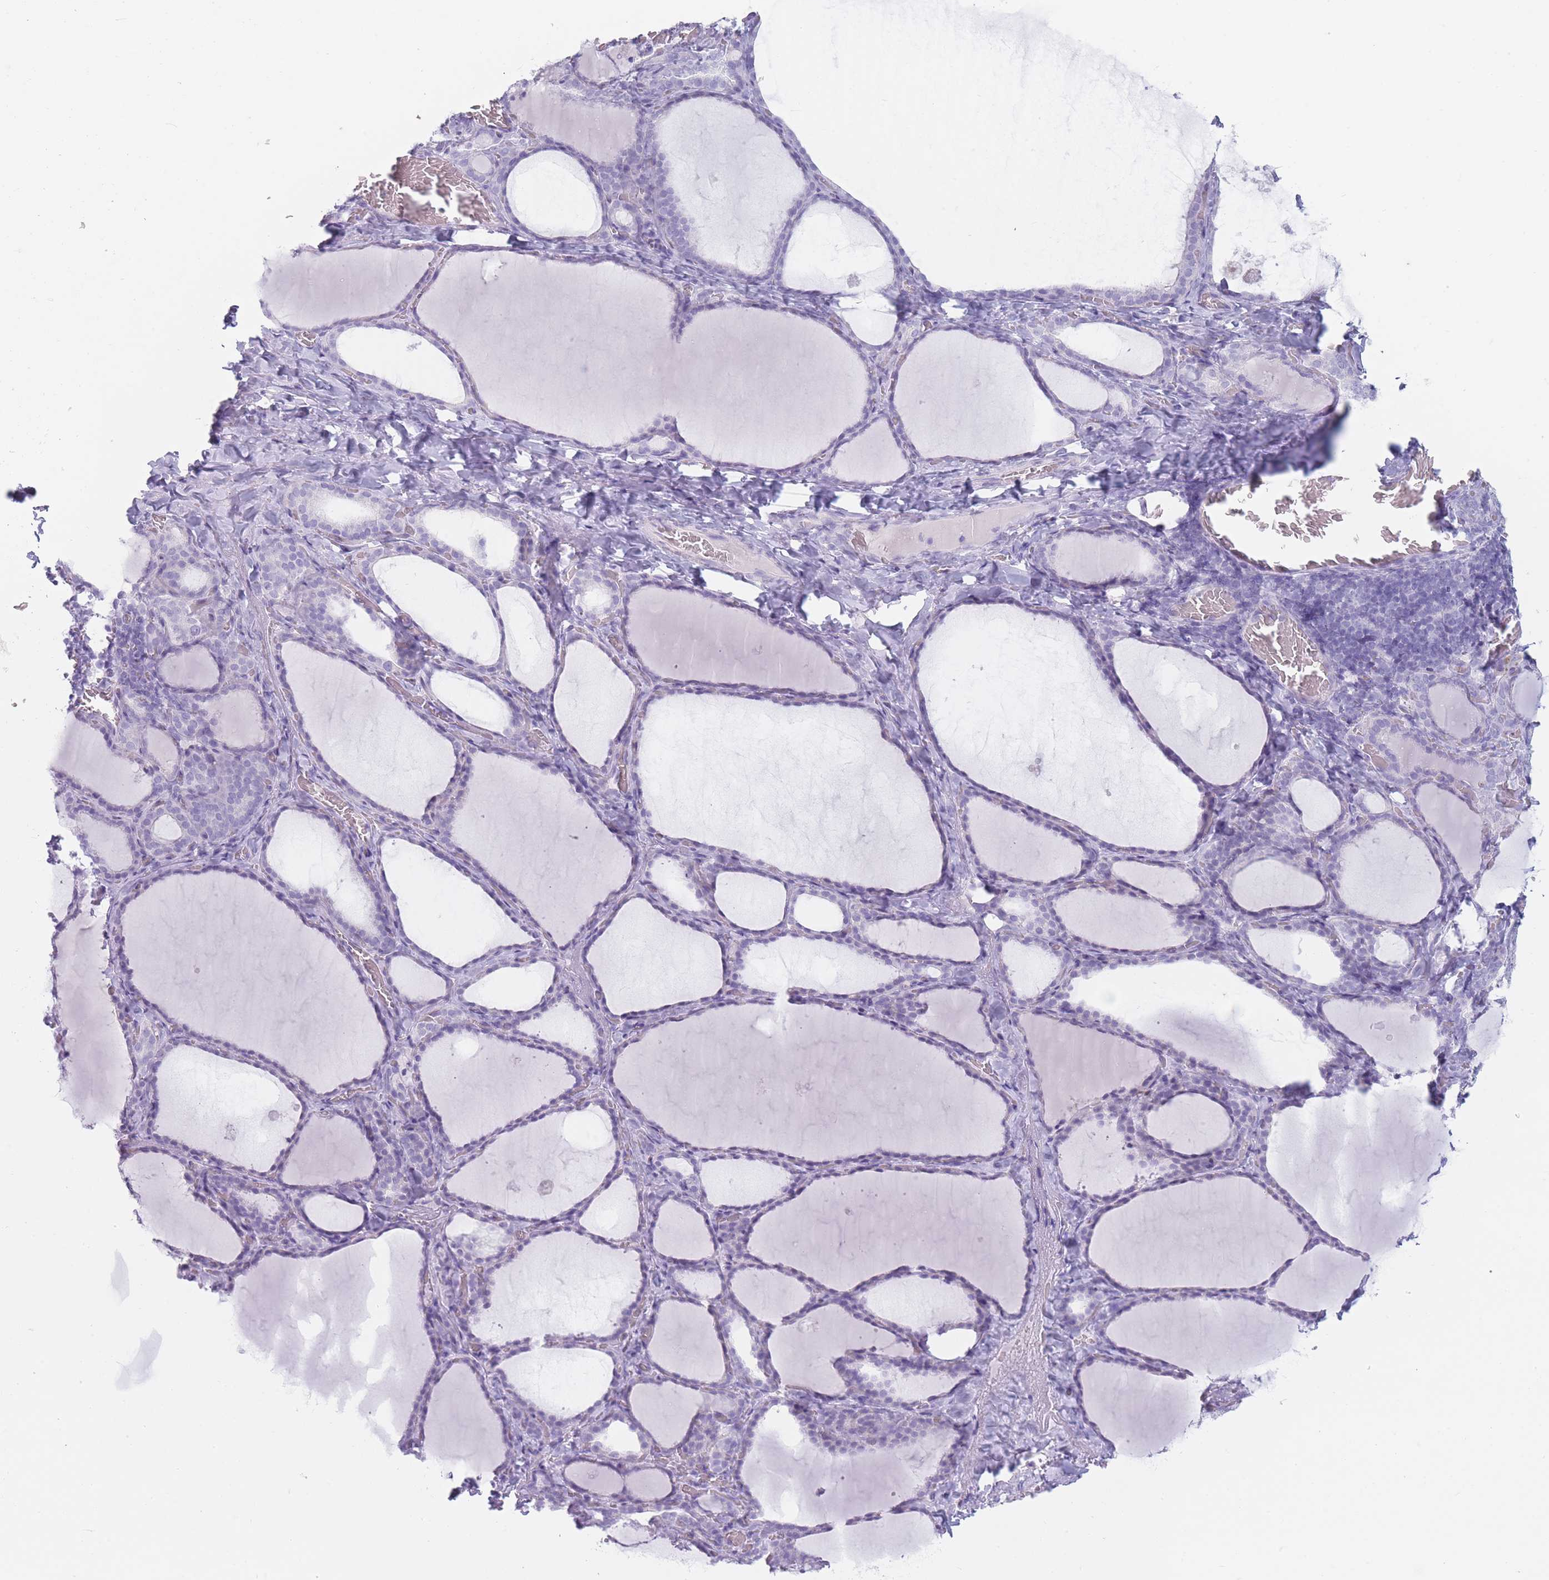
{"staining": {"intensity": "negative", "quantity": "none", "location": "none"}, "tissue": "thyroid gland", "cell_type": "Glandular cells", "image_type": "normal", "snomed": [{"axis": "morphology", "description": "Normal tissue, NOS"}, {"axis": "topography", "description": "Thyroid gland"}], "caption": "A micrograph of thyroid gland stained for a protein reveals no brown staining in glandular cells. (DAB (3,3'-diaminobenzidine) immunohistochemistry, high magnification).", "gene": "GPR12", "patient": {"sex": "female", "age": 39}}